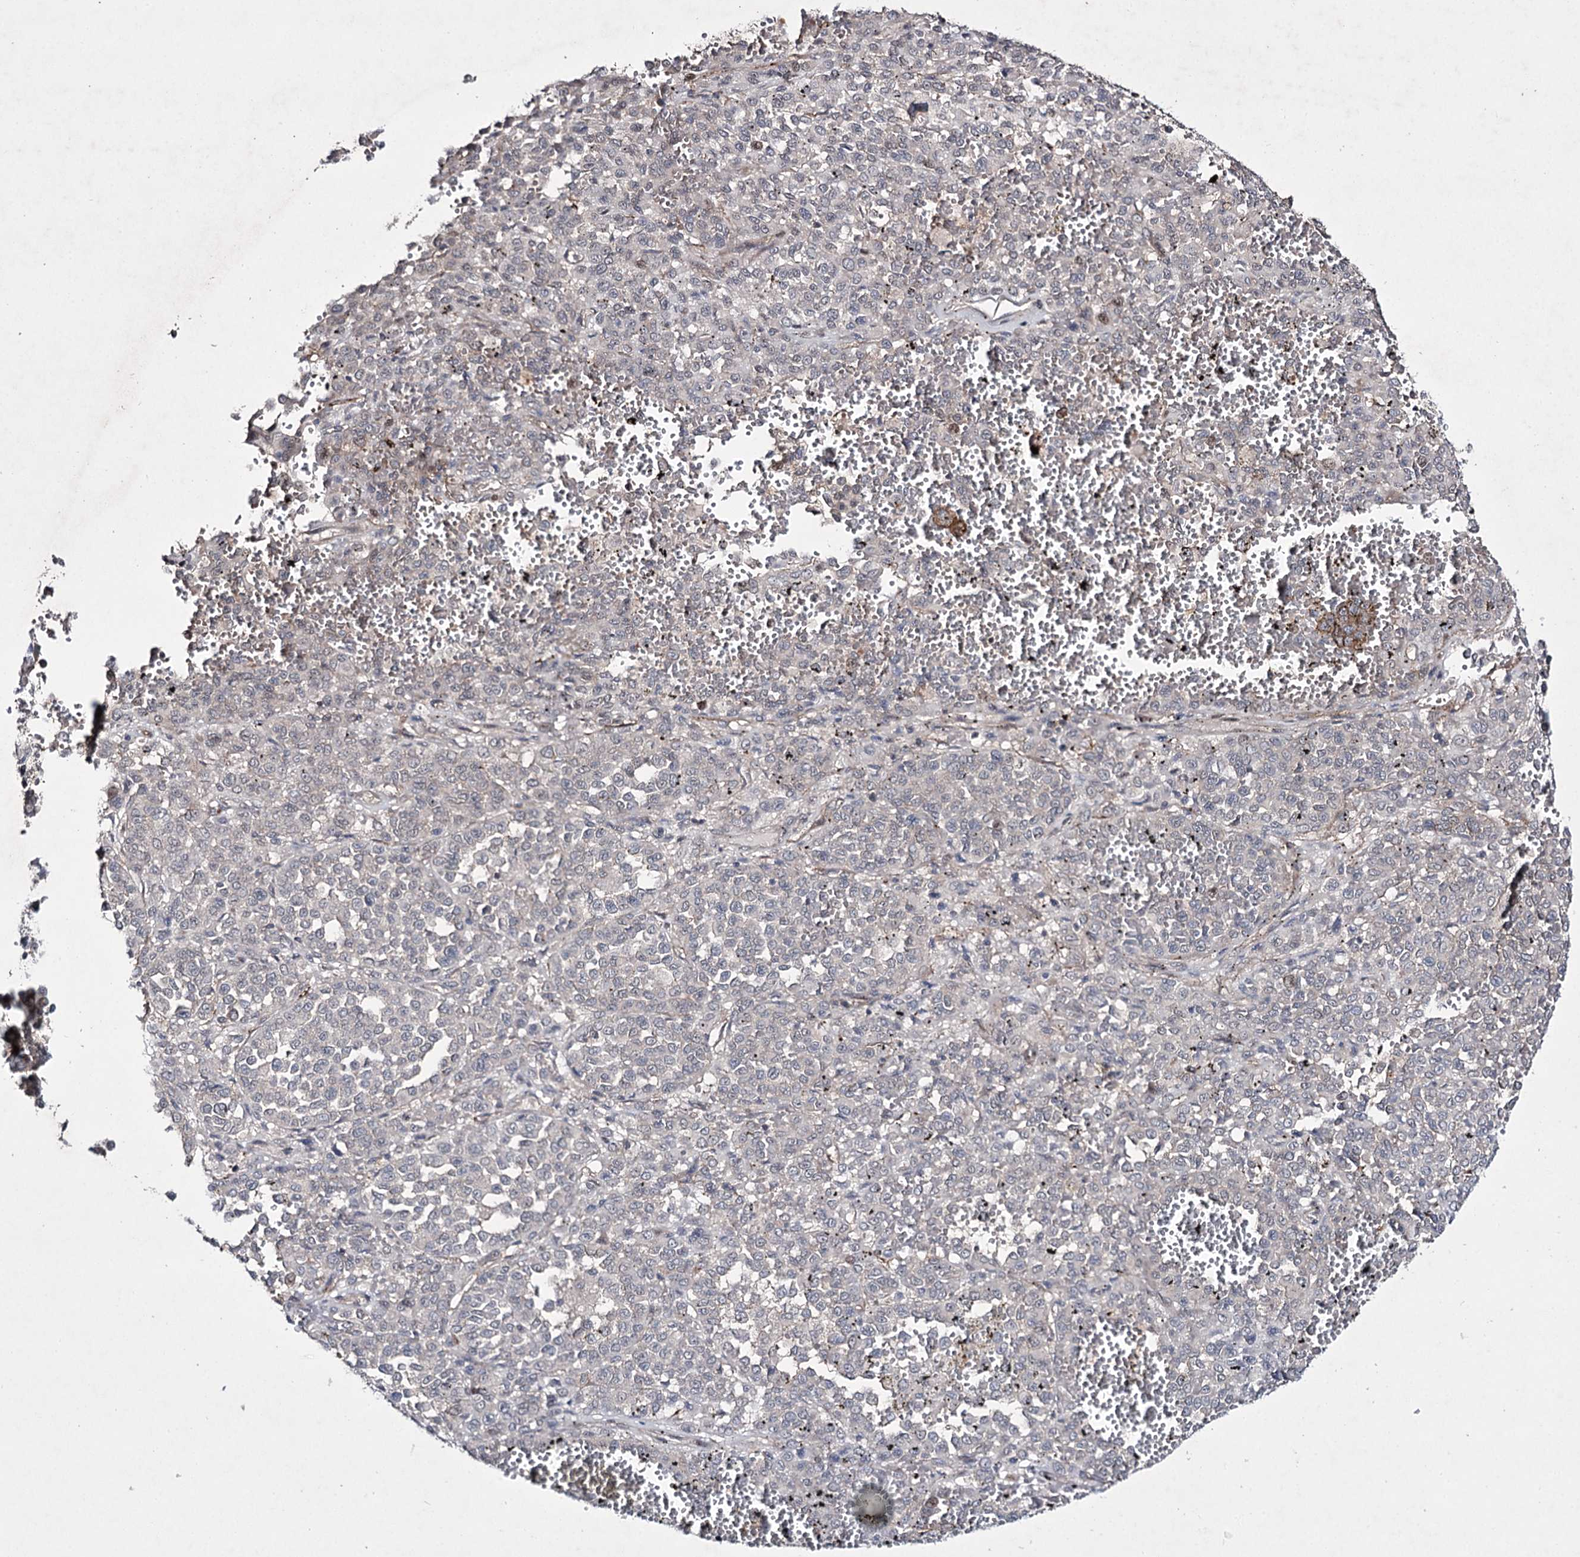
{"staining": {"intensity": "negative", "quantity": "none", "location": "none"}, "tissue": "melanoma", "cell_type": "Tumor cells", "image_type": "cancer", "snomed": [{"axis": "morphology", "description": "Malignant melanoma, Metastatic site"}, {"axis": "topography", "description": "Pancreas"}], "caption": "An image of melanoma stained for a protein demonstrates no brown staining in tumor cells. (Brightfield microscopy of DAB immunohistochemistry at high magnification).", "gene": "HOXC11", "patient": {"sex": "female", "age": 30}}